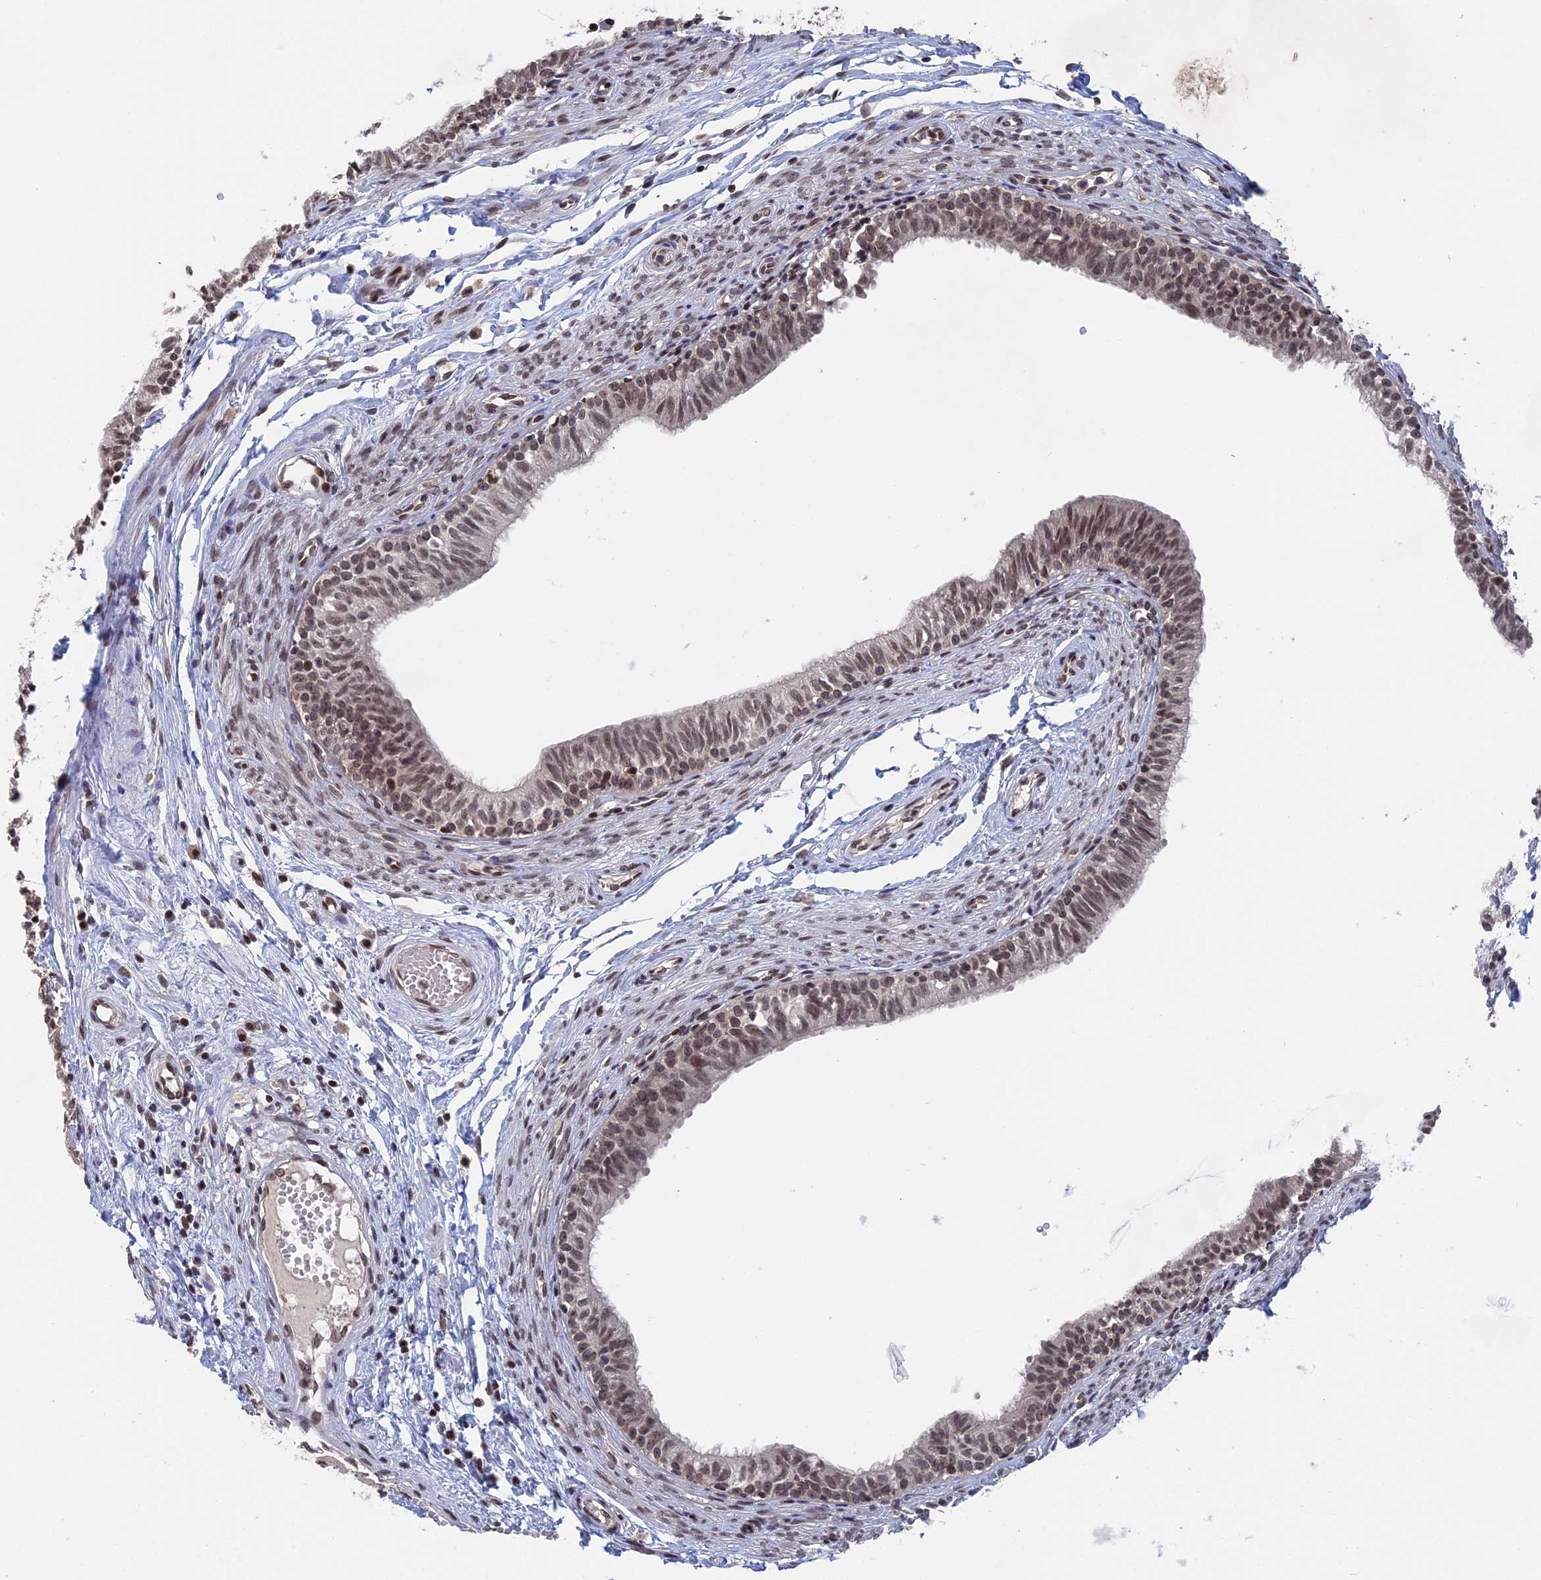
{"staining": {"intensity": "weak", "quantity": ">75%", "location": "nuclear"}, "tissue": "epididymis", "cell_type": "Glandular cells", "image_type": "normal", "snomed": [{"axis": "morphology", "description": "Normal tissue, NOS"}, {"axis": "topography", "description": "Epididymis, spermatic cord, NOS"}], "caption": "High-power microscopy captured an immunohistochemistry (IHC) histopathology image of unremarkable epididymis, revealing weak nuclear positivity in about >75% of glandular cells.", "gene": "NR2C2AP", "patient": {"sex": "male", "age": 22}}